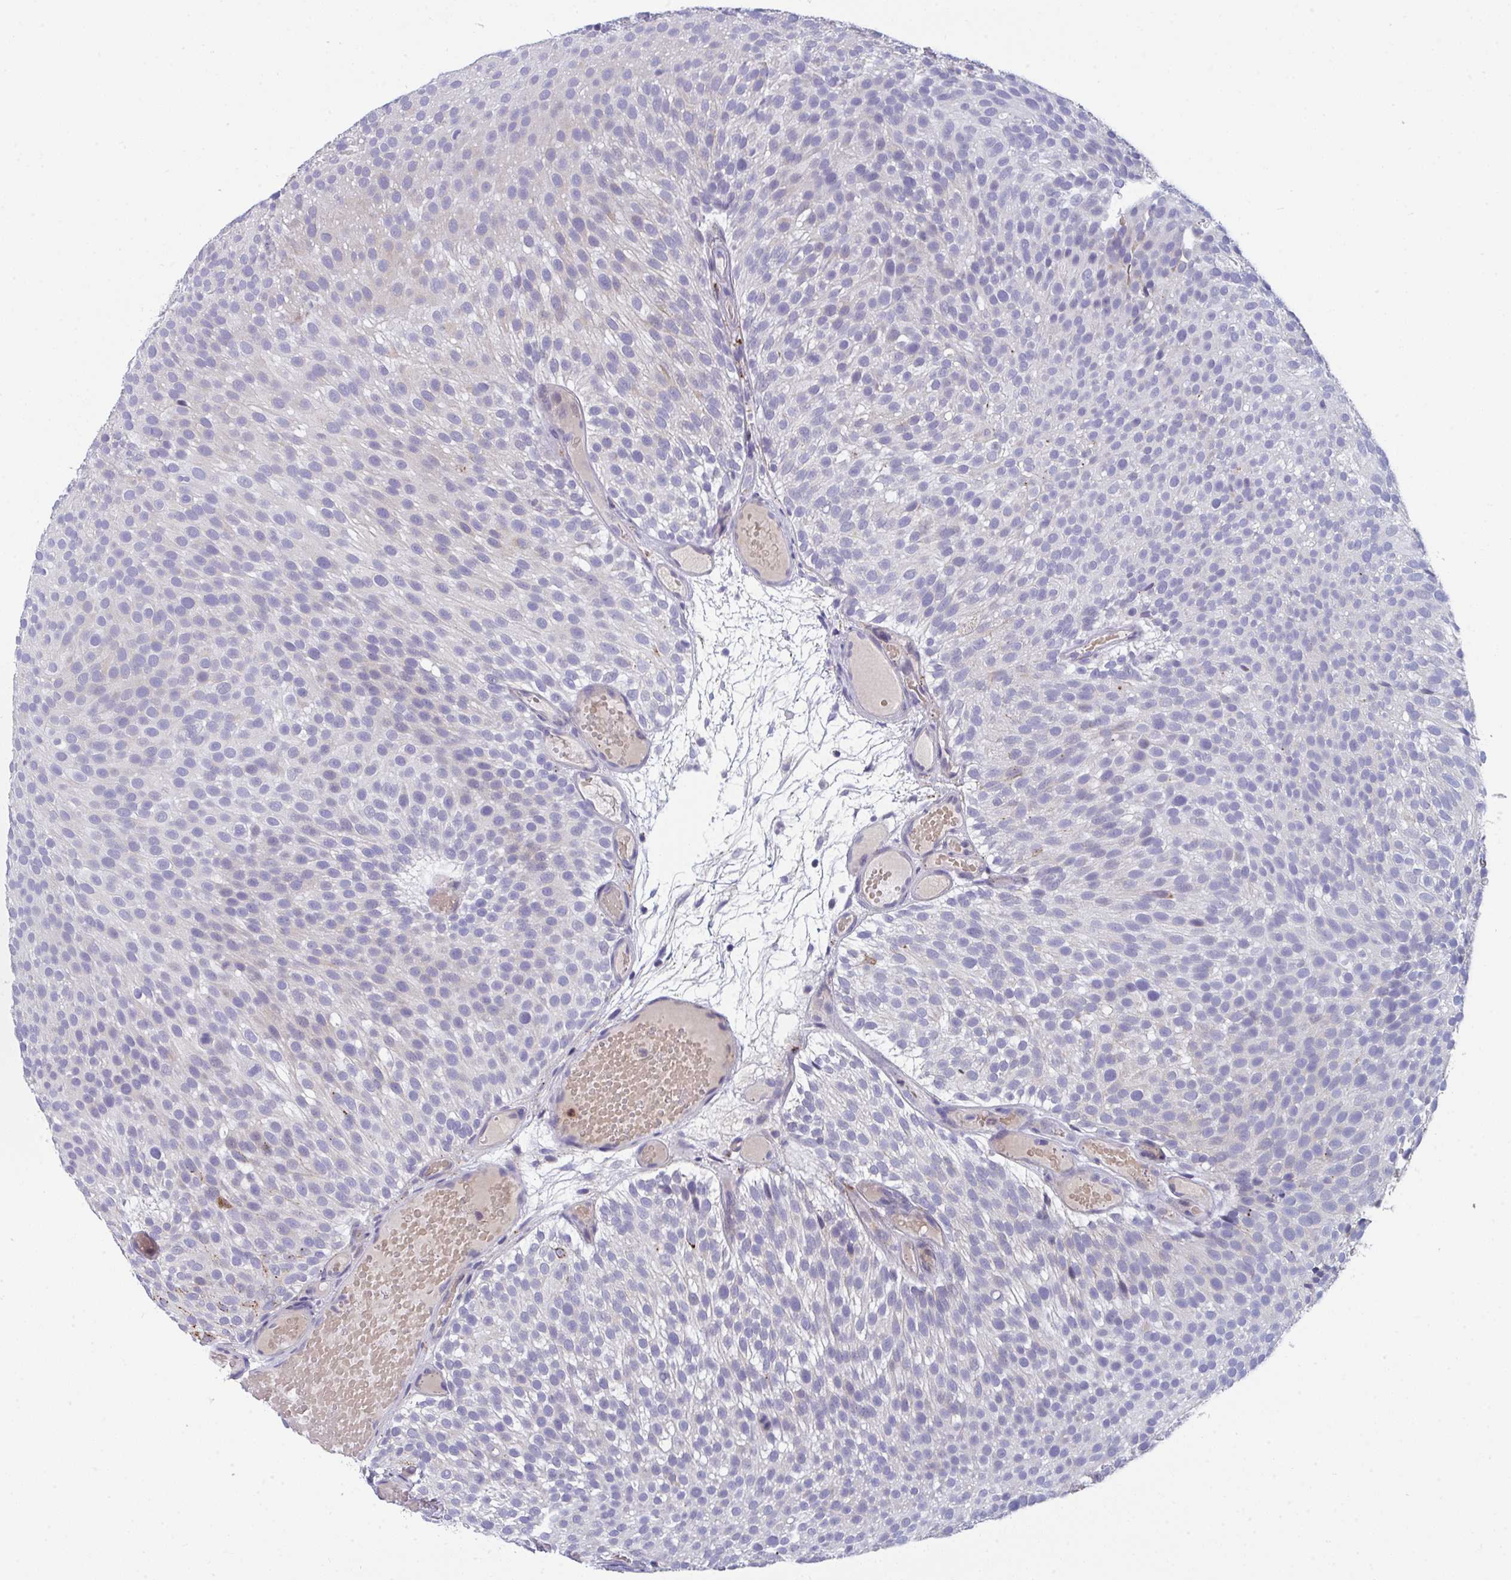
{"staining": {"intensity": "negative", "quantity": "none", "location": "none"}, "tissue": "urothelial cancer", "cell_type": "Tumor cells", "image_type": "cancer", "snomed": [{"axis": "morphology", "description": "Urothelial carcinoma, Low grade"}, {"axis": "topography", "description": "Urinary bladder"}], "caption": "Urothelial cancer stained for a protein using immunohistochemistry (IHC) shows no staining tumor cells.", "gene": "AOC2", "patient": {"sex": "male", "age": 78}}